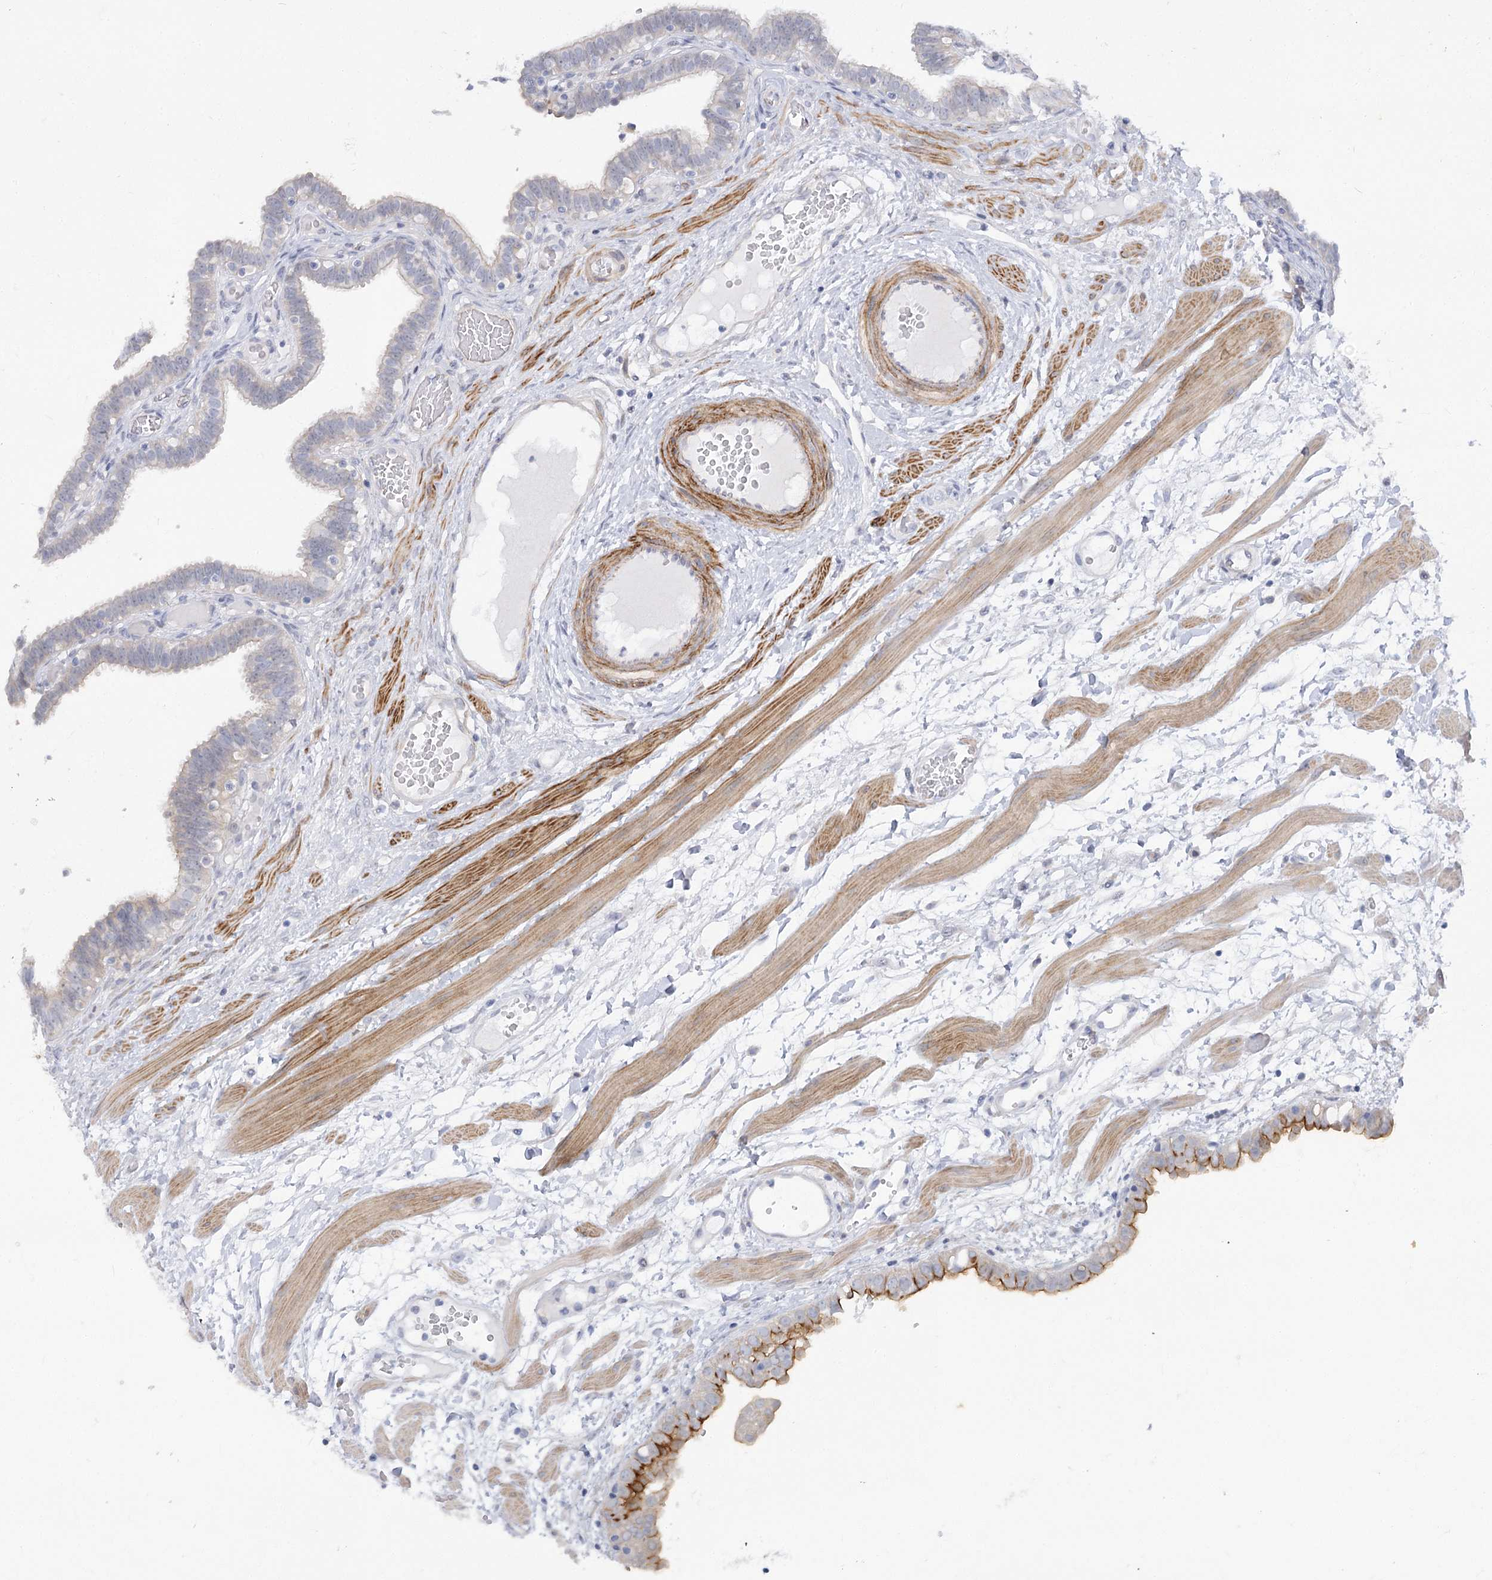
{"staining": {"intensity": "weak", "quantity": "<25%", "location": "nuclear"}, "tissue": "fallopian tube", "cell_type": "Glandular cells", "image_type": "normal", "snomed": [{"axis": "morphology", "description": "Normal tissue, NOS"}, {"axis": "topography", "description": "Fallopian tube"}, {"axis": "topography", "description": "Placenta"}], "caption": "Micrograph shows no protein expression in glandular cells of benign fallopian tube. (Brightfield microscopy of DAB (3,3'-diaminobenzidine) immunohistochemistry (IHC) at high magnification).", "gene": "ARSI", "patient": {"sex": "female", "age": 32}}